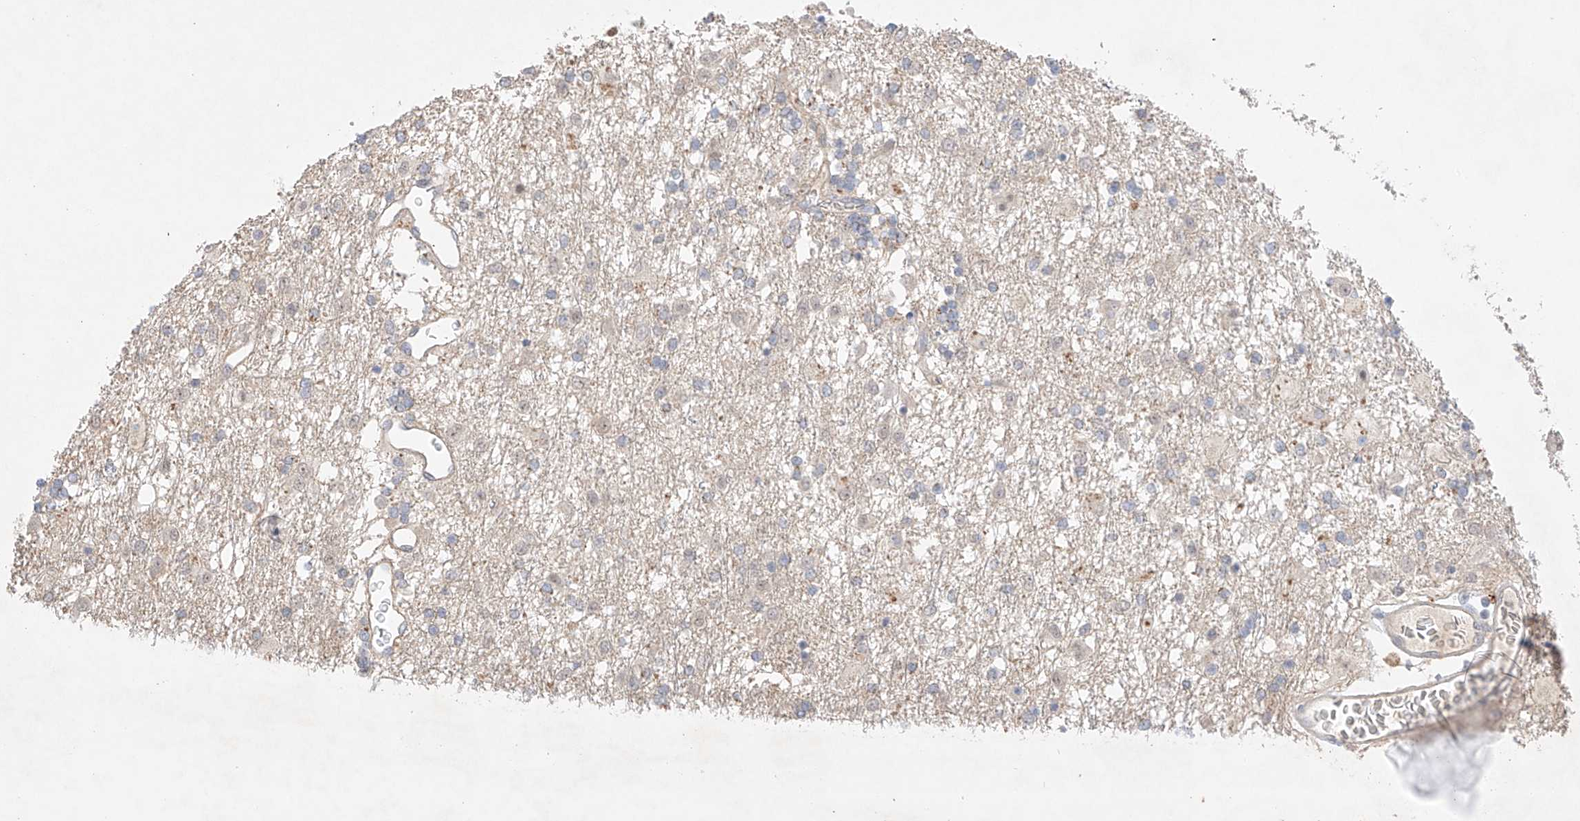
{"staining": {"intensity": "negative", "quantity": "none", "location": "none"}, "tissue": "glioma", "cell_type": "Tumor cells", "image_type": "cancer", "snomed": [{"axis": "morphology", "description": "Glioma, malignant, Low grade"}, {"axis": "topography", "description": "Brain"}], "caption": "A photomicrograph of human glioma is negative for staining in tumor cells.", "gene": "IL22RA2", "patient": {"sex": "male", "age": 65}}